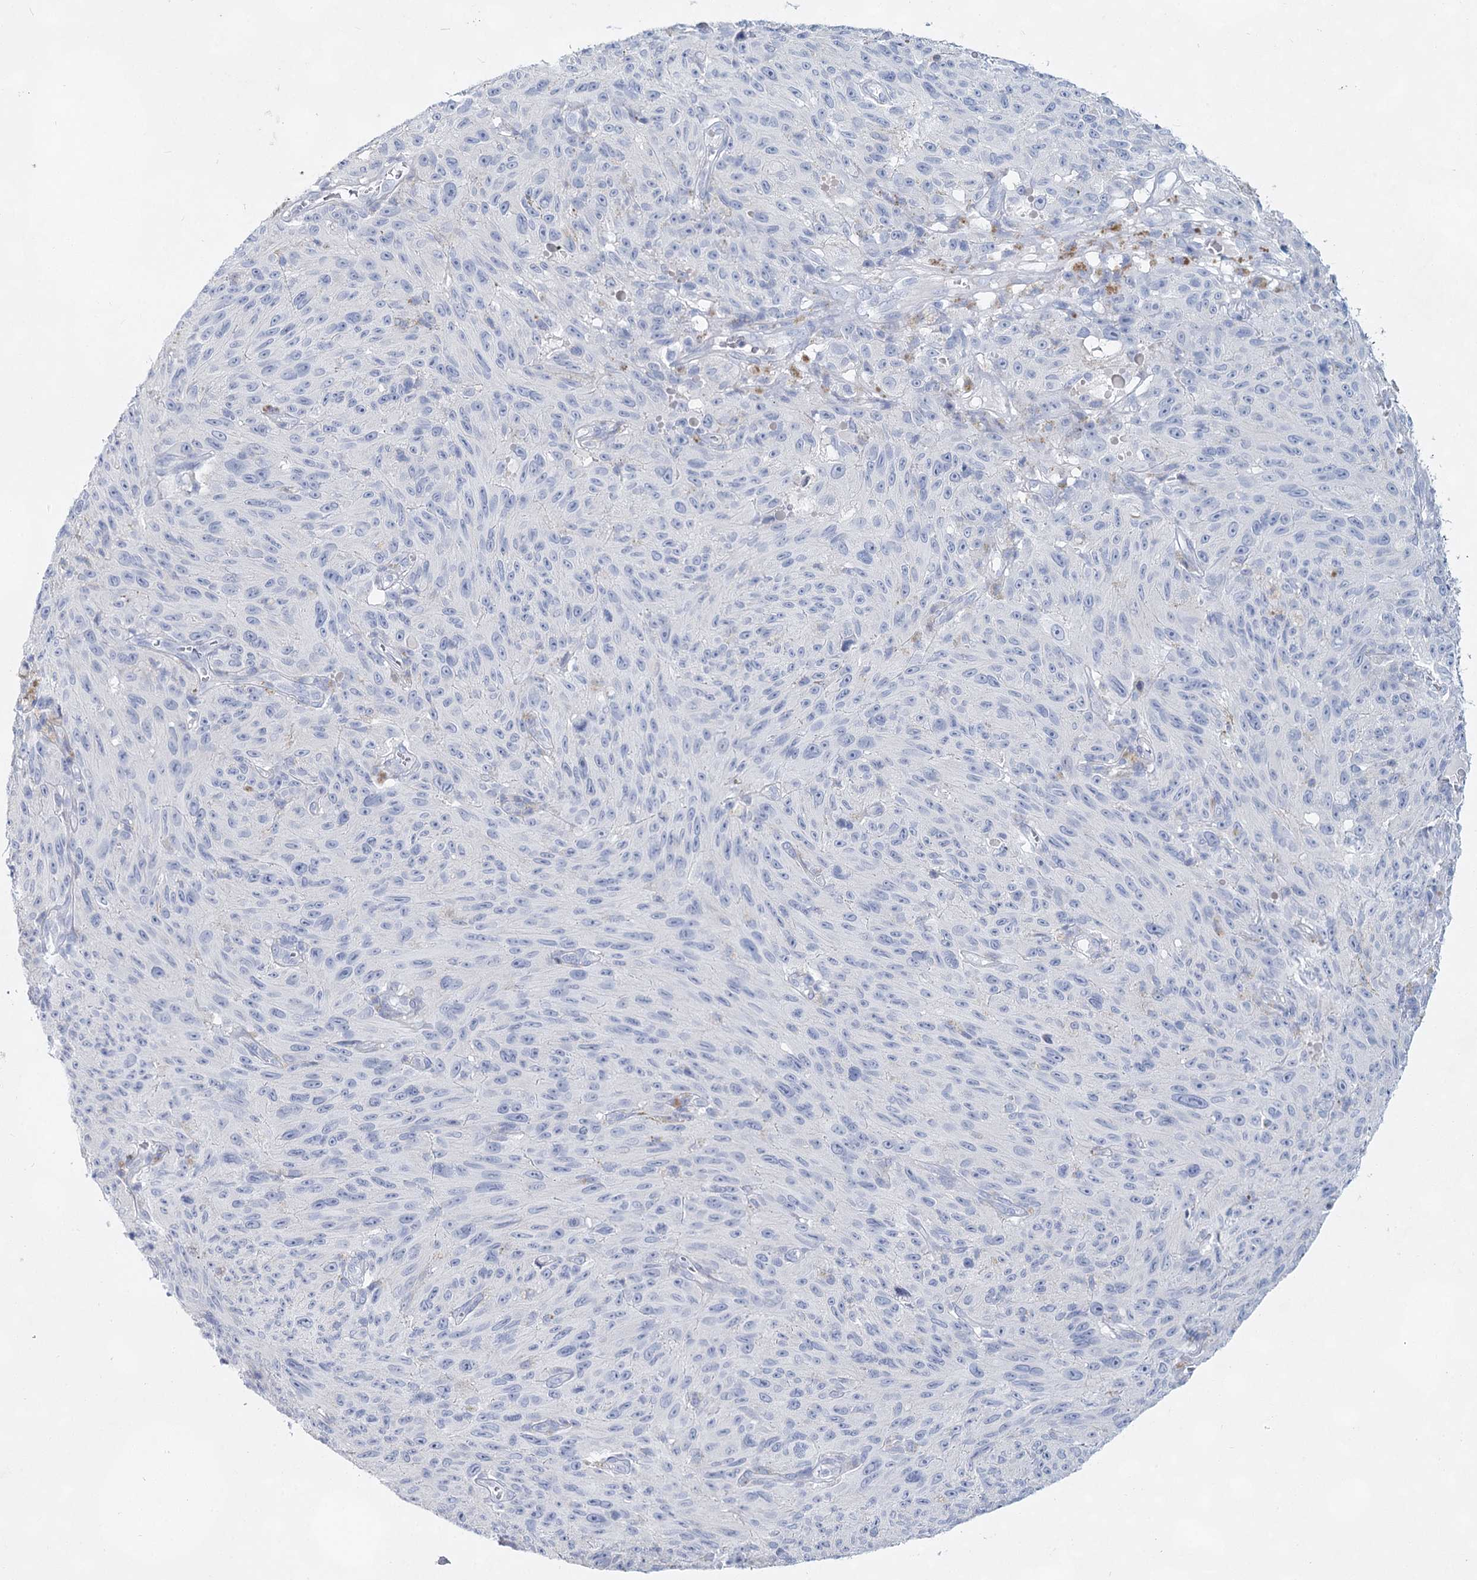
{"staining": {"intensity": "negative", "quantity": "none", "location": "none"}, "tissue": "melanoma", "cell_type": "Tumor cells", "image_type": "cancer", "snomed": [{"axis": "morphology", "description": "Malignant melanoma, NOS"}, {"axis": "topography", "description": "Skin"}], "caption": "Protein analysis of malignant melanoma shows no significant expression in tumor cells.", "gene": "SLC17A2", "patient": {"sex": "female", "age": 82}}